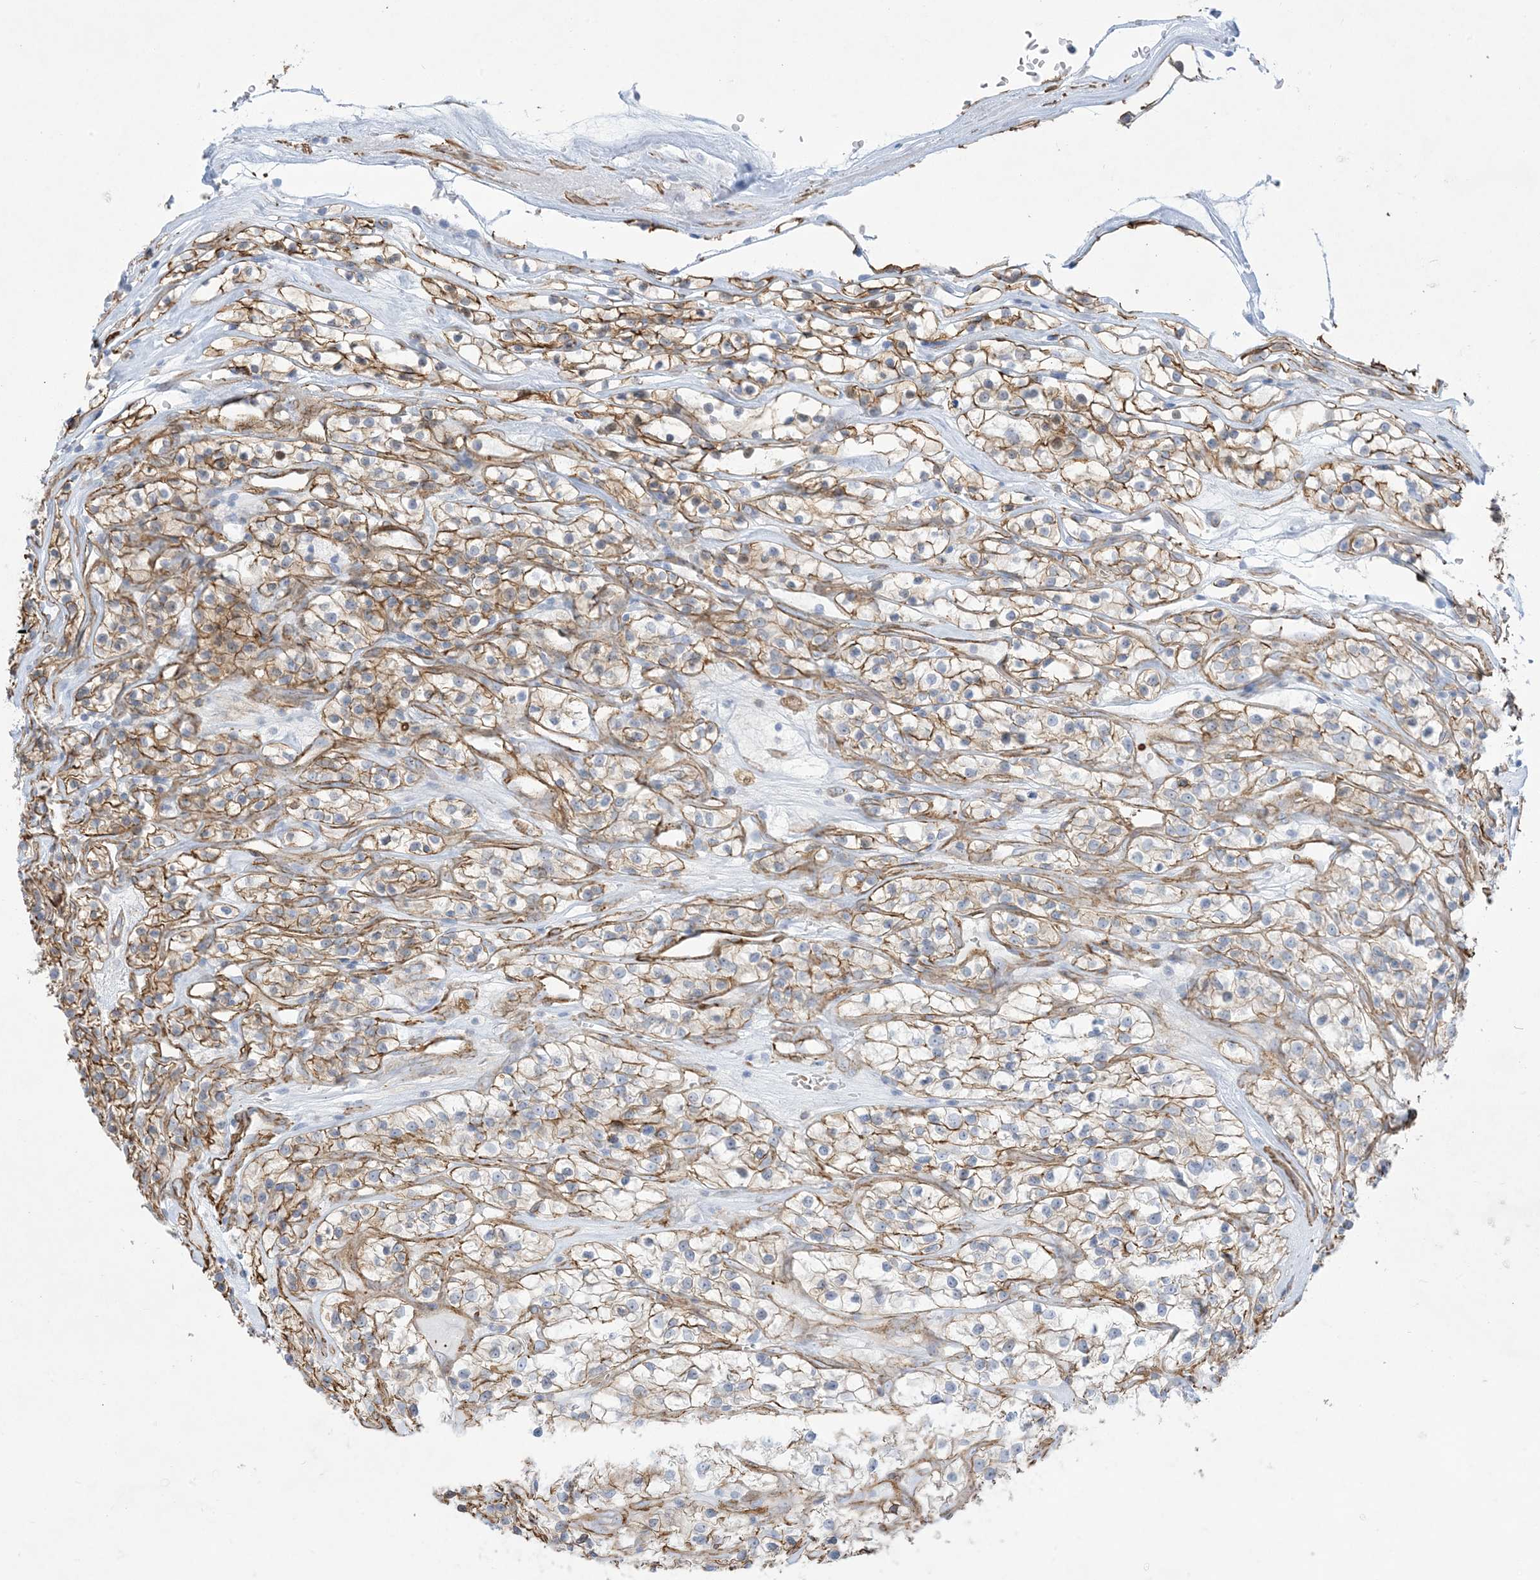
{"staining": {"intensity": "moderate", "quantity": "25%-75%", "location": "cytoplasmic/membranous"}, "tissue": "renal cancer", "cell_type": "Tumor cells", "image_type": "cancer", "snomed": [{"axis": "morphology", "description": "Adenocarcinoma, NOS"}, {"axis": "topography", "description": "Kidney"}], "caption": "Immunohistochemistry photomicrograph of renal cancer stained for a protein (brown), which reveals medium levels of moderate cytoplasmic/membranous expression in approximately 25%-75% of tumor cells.", "gene": "B3GNT7", "patient": {"sex": "female", "age": 57}}